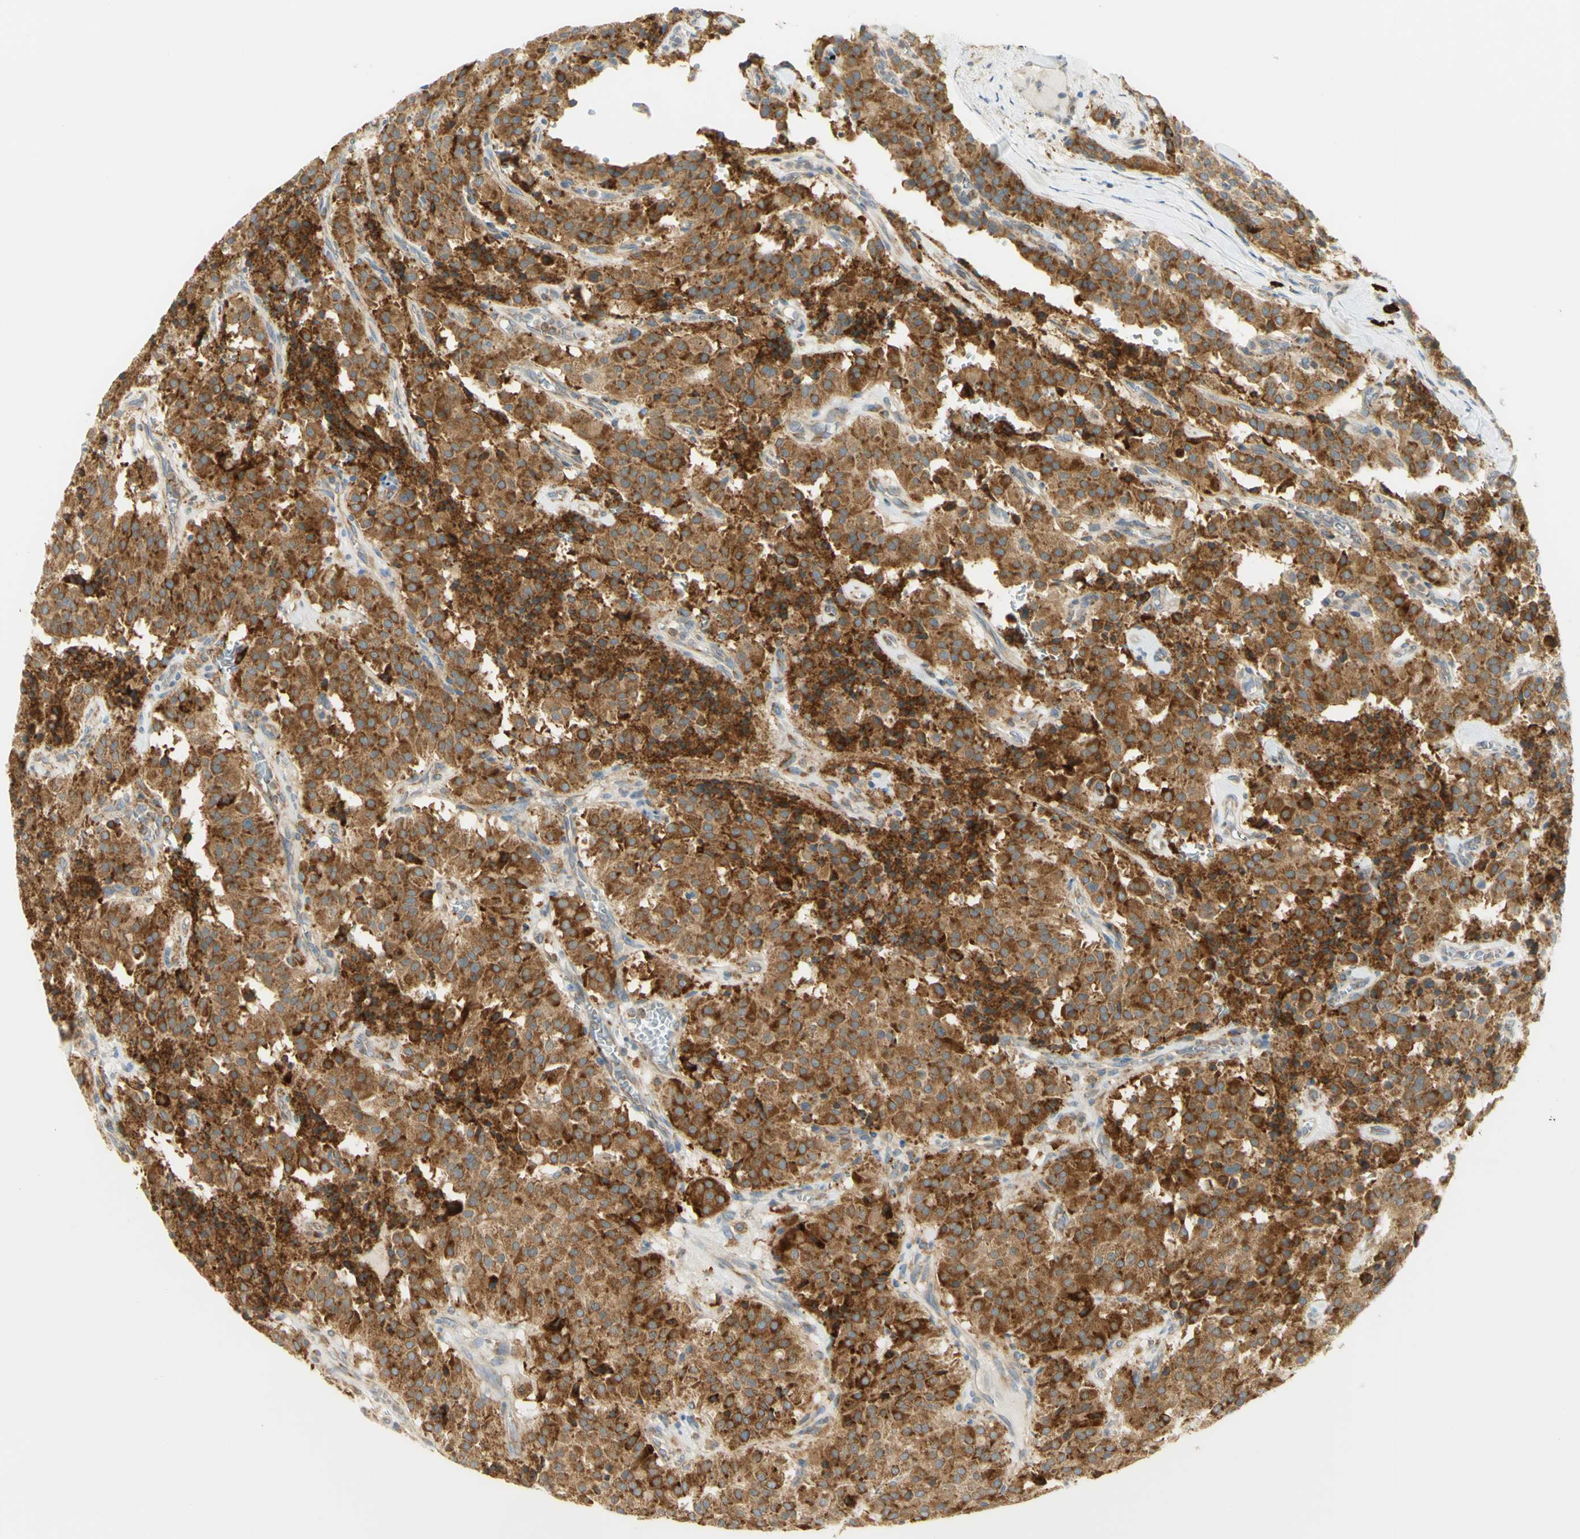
{"staining": {"intensity": "strong", "quantity": ">75%", "location": "cytoplasmic/membranous"}, "tissue": "carcinoid", "cell_type": "Tumor cells", "image_type": "cancer", "snomed": [{"axis": "morphology", "description": "Carcinoid, malignant, NOS"}, {"axis": "topography", "description": "Lung"}], "caption": "Strong cytoplasmic/membranous protein staining is seen in approximately >75% of tumor cells in carcinoid.", "gene": "MANF", "patient": {"sex": "male", "age": 30}}